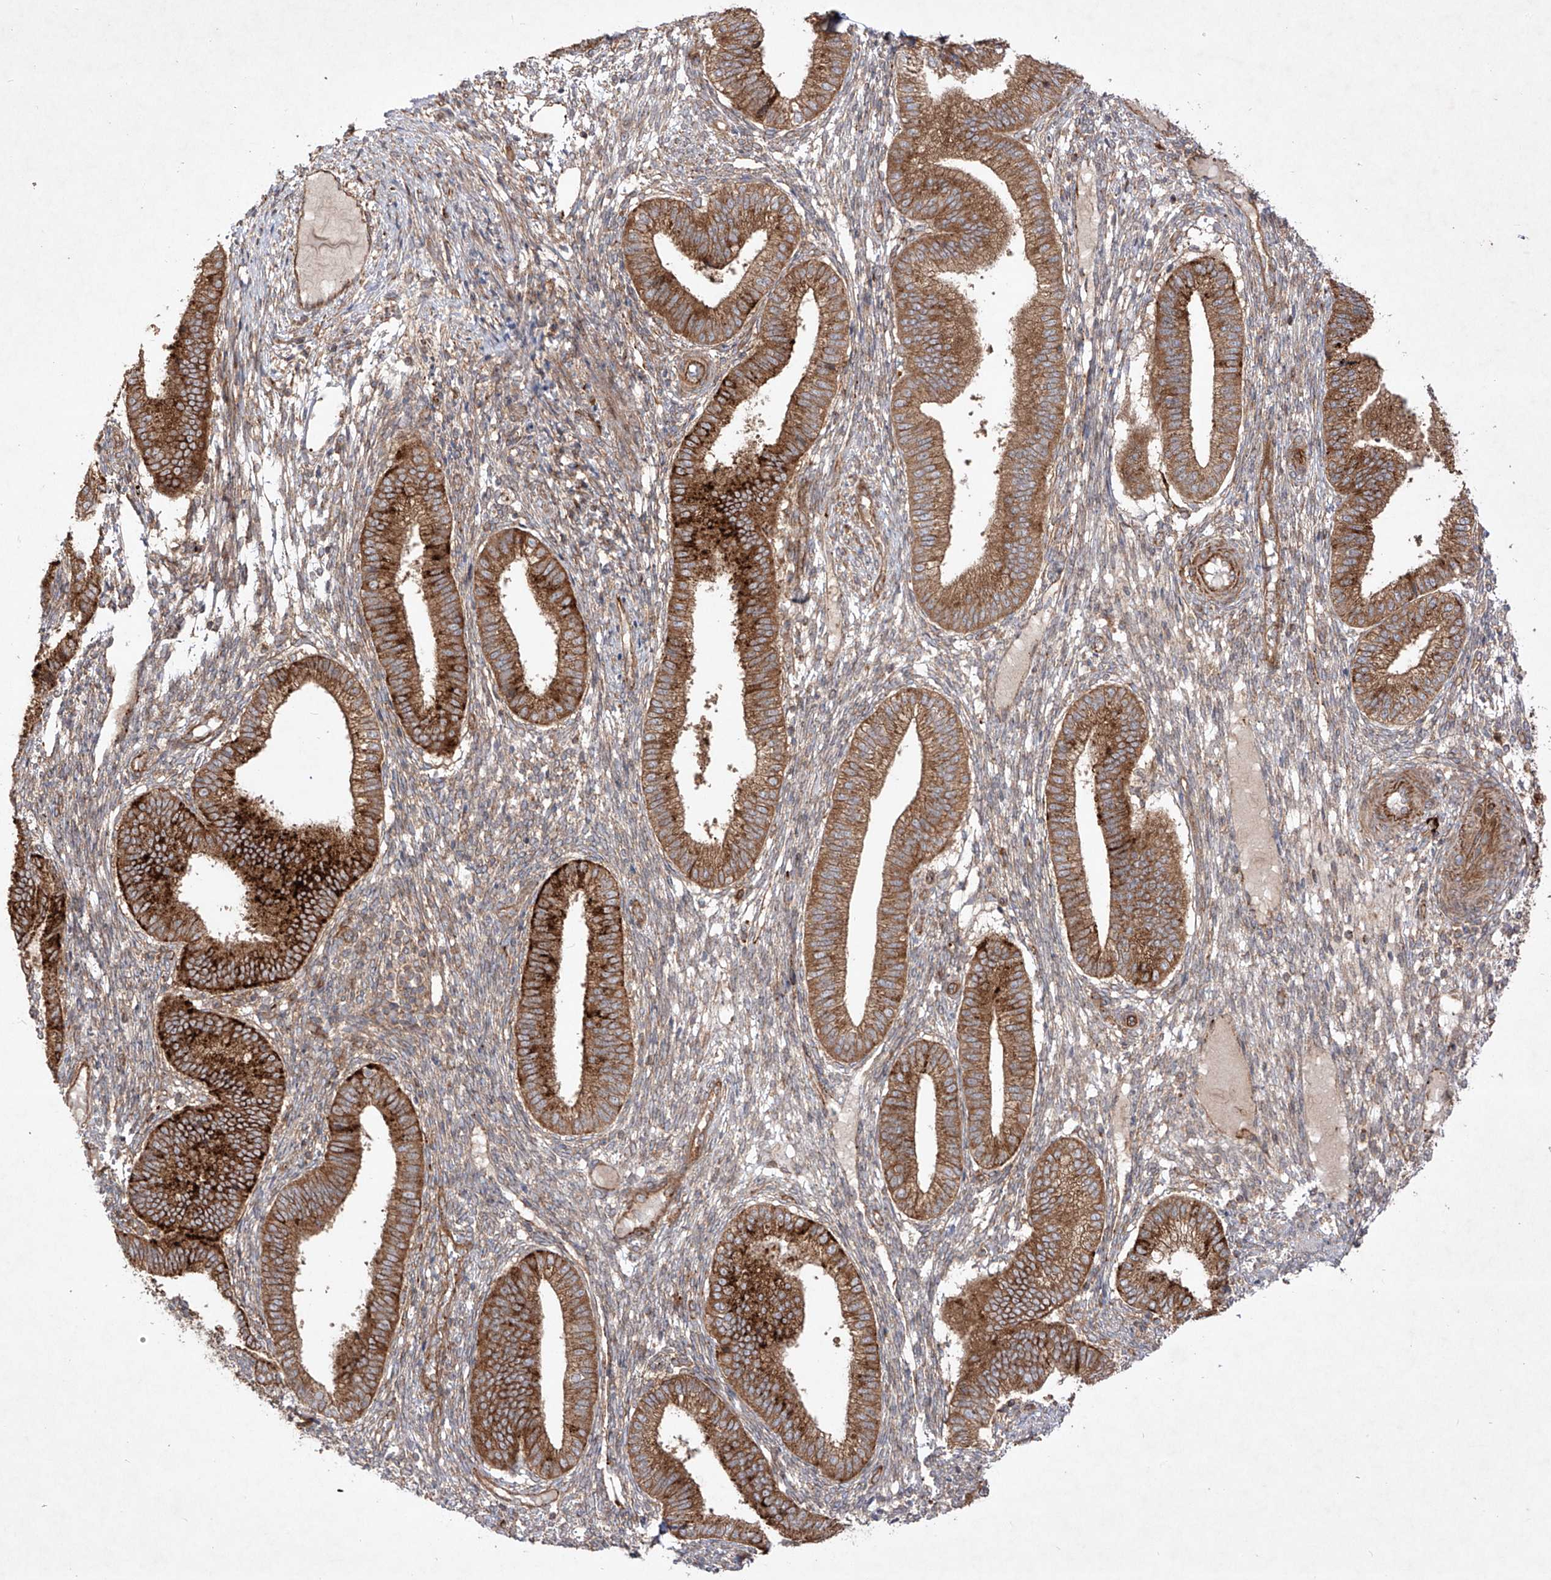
{"staining": {"intensity": "moderate", "quantity": "25%-75%", "location": "cytoplasmic/membranous"}, "tissue": "endometrium", "cell_type": "Cells in endometrial stroma", "image_type": "normal", "snomed": [{"axis": "morphology", "description": "Normal tissue, NOS"}, {"axis": "topography", "description": "Endometrium"}], "caption": "Protein staining of unremarkable endometrium demonstrates moderate cytoplasmic/membranous expression in about 25%-75% of cells in endometrial stroma. (IHC, brightfield microscopy, high magnification).", "gene": "YKT6", "patient": {"sex": "female", "age": 39}}